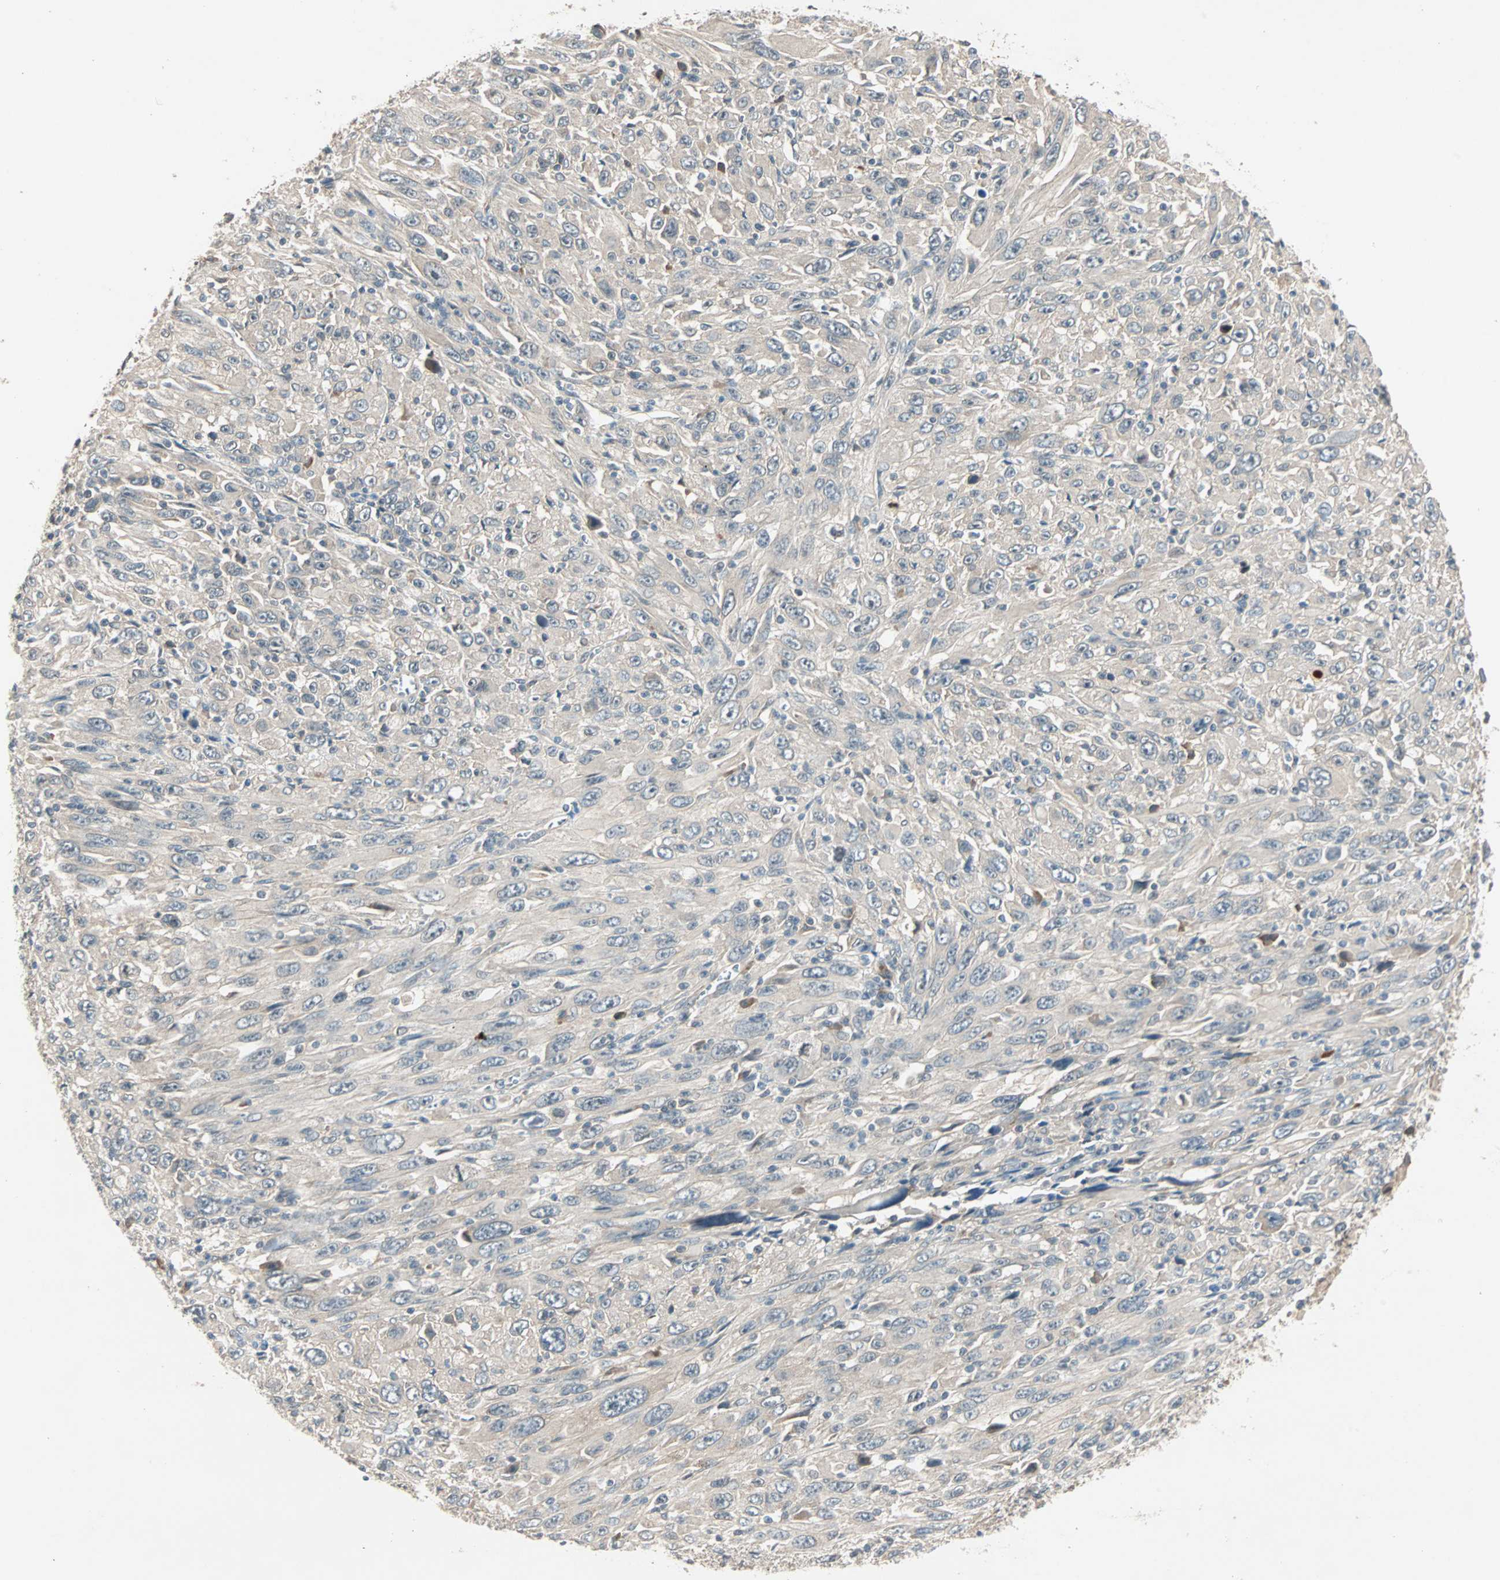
{"staining": {"intensity": "weak", "quantity": ">75%", "location": "cytoplasmic/membranous"}, "tissue": "melanoma", "cell_type": "Tumor cells", "image_type": "cancer", "snomed": [{"axis": "morphology", "description": "Malignant melanoma, Metastatic site"}, {"axis": "topography", "description": "Skin"}], "caption": "Malignant melanoma (metastatic site) stained for a protein (brown) reveals weak cytoplasmic/membranous positive staining in approximately >75% of tumor cells.", "gene": "TTF2", "patient": {"sex": "female", "age": 56}}